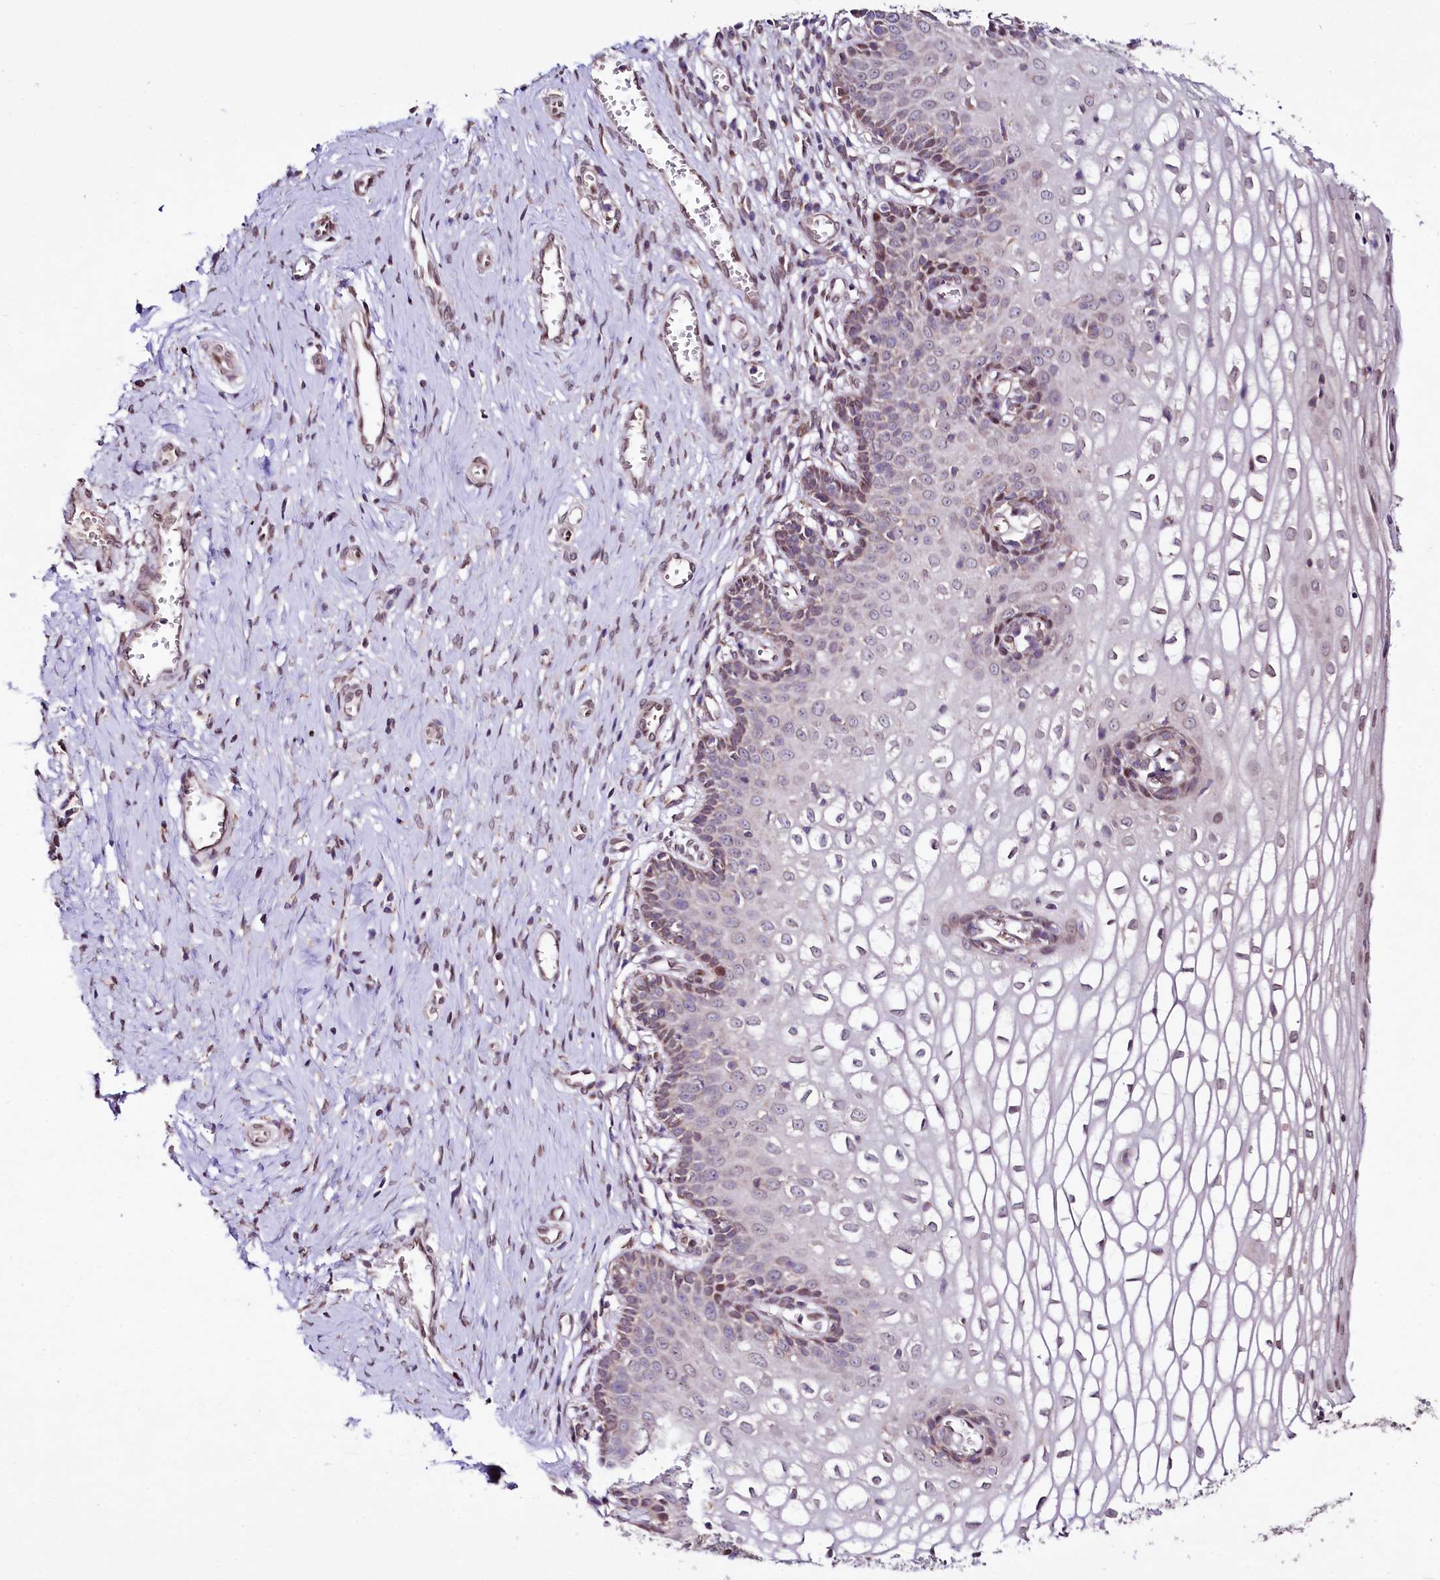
{"staining": {"intensity": "weak", "quantity": ">75%", "location": "nuclear"}, "tissue": "cervix", "cell_type": "Glandular cells", "image_type": "normal", "snomed": [{"axis": "morphology", "description": "Normal tissue, NOS"}, {"axis": "morphology", "description": "Adenocarcinoma, NOS"}, {"axis": "topography", "description": "Cervix"}], "caption": "A photomicrograph showing weak nuclear staining in approximately >75% of glandular cells in normal cervix, as visualized by brown immunohistochemical staining.", "gene": "ZNF226", "patient": {"sex": "female", "age": 29}}